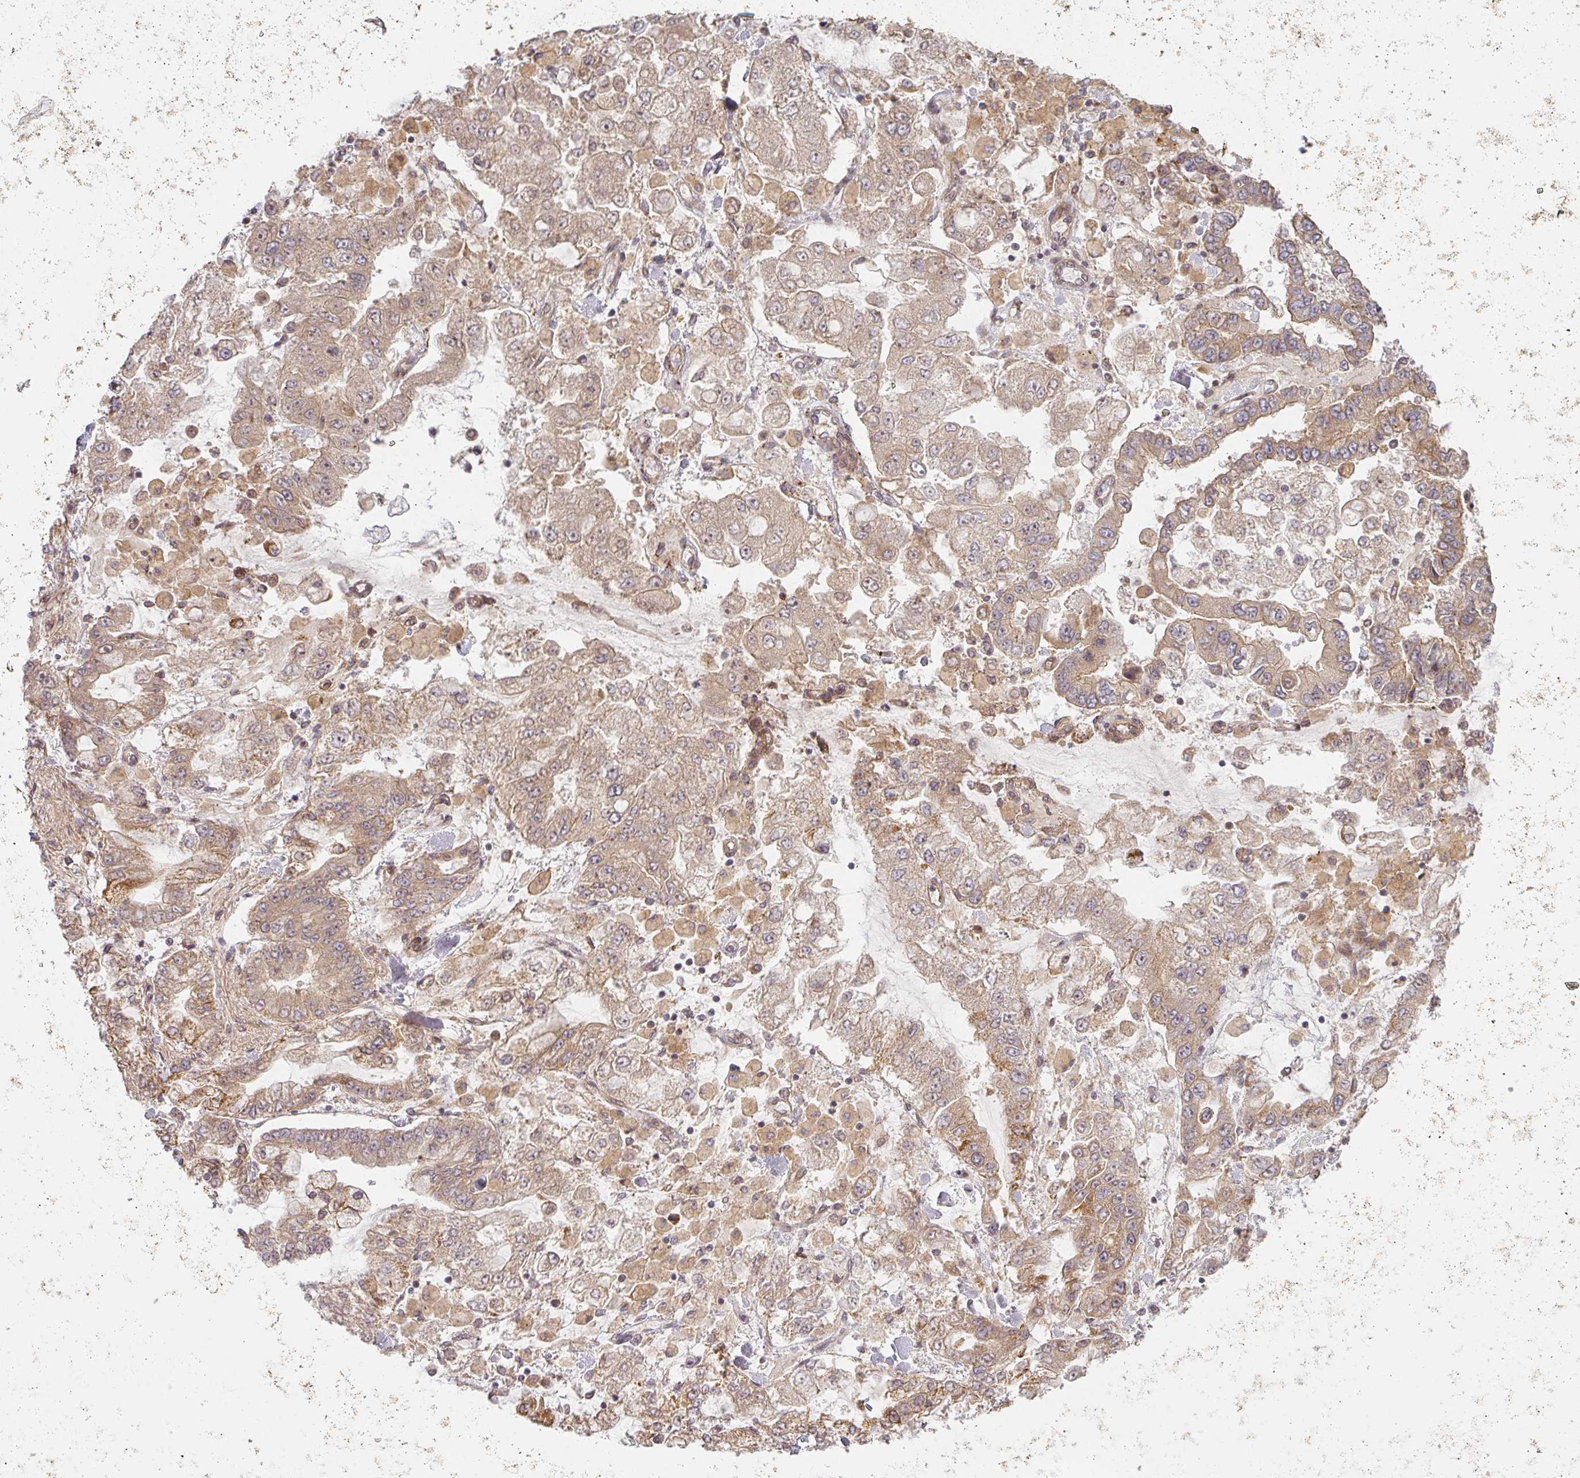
{"staining": {"intensity": "weak", "quantity": ">75%", "location": "cytoplasmic/membranous"}, "tissue": "stomach cancer", "cell_type": "Tumor cells", "image_type": "cancer", "snomed": [{"axis": "morphology", "description": "Normal tissue, NOS"}, {"axis": "morphology", "description": "Adenocarcinoma, NOS"}, {"axis": "topography", "description": "Stomach, upper"}, {"axis": "topography", "description": "Stomach"}], "caption": "An image showing weak cytoplasmic/membranous positivity in approximately >75% of tumor cells in adenocarcinoma (stomach), as visualized by brown immunohistochemical staining.", "gene": "CNOT1", "patient": {"sex": "male", "age": 76}}